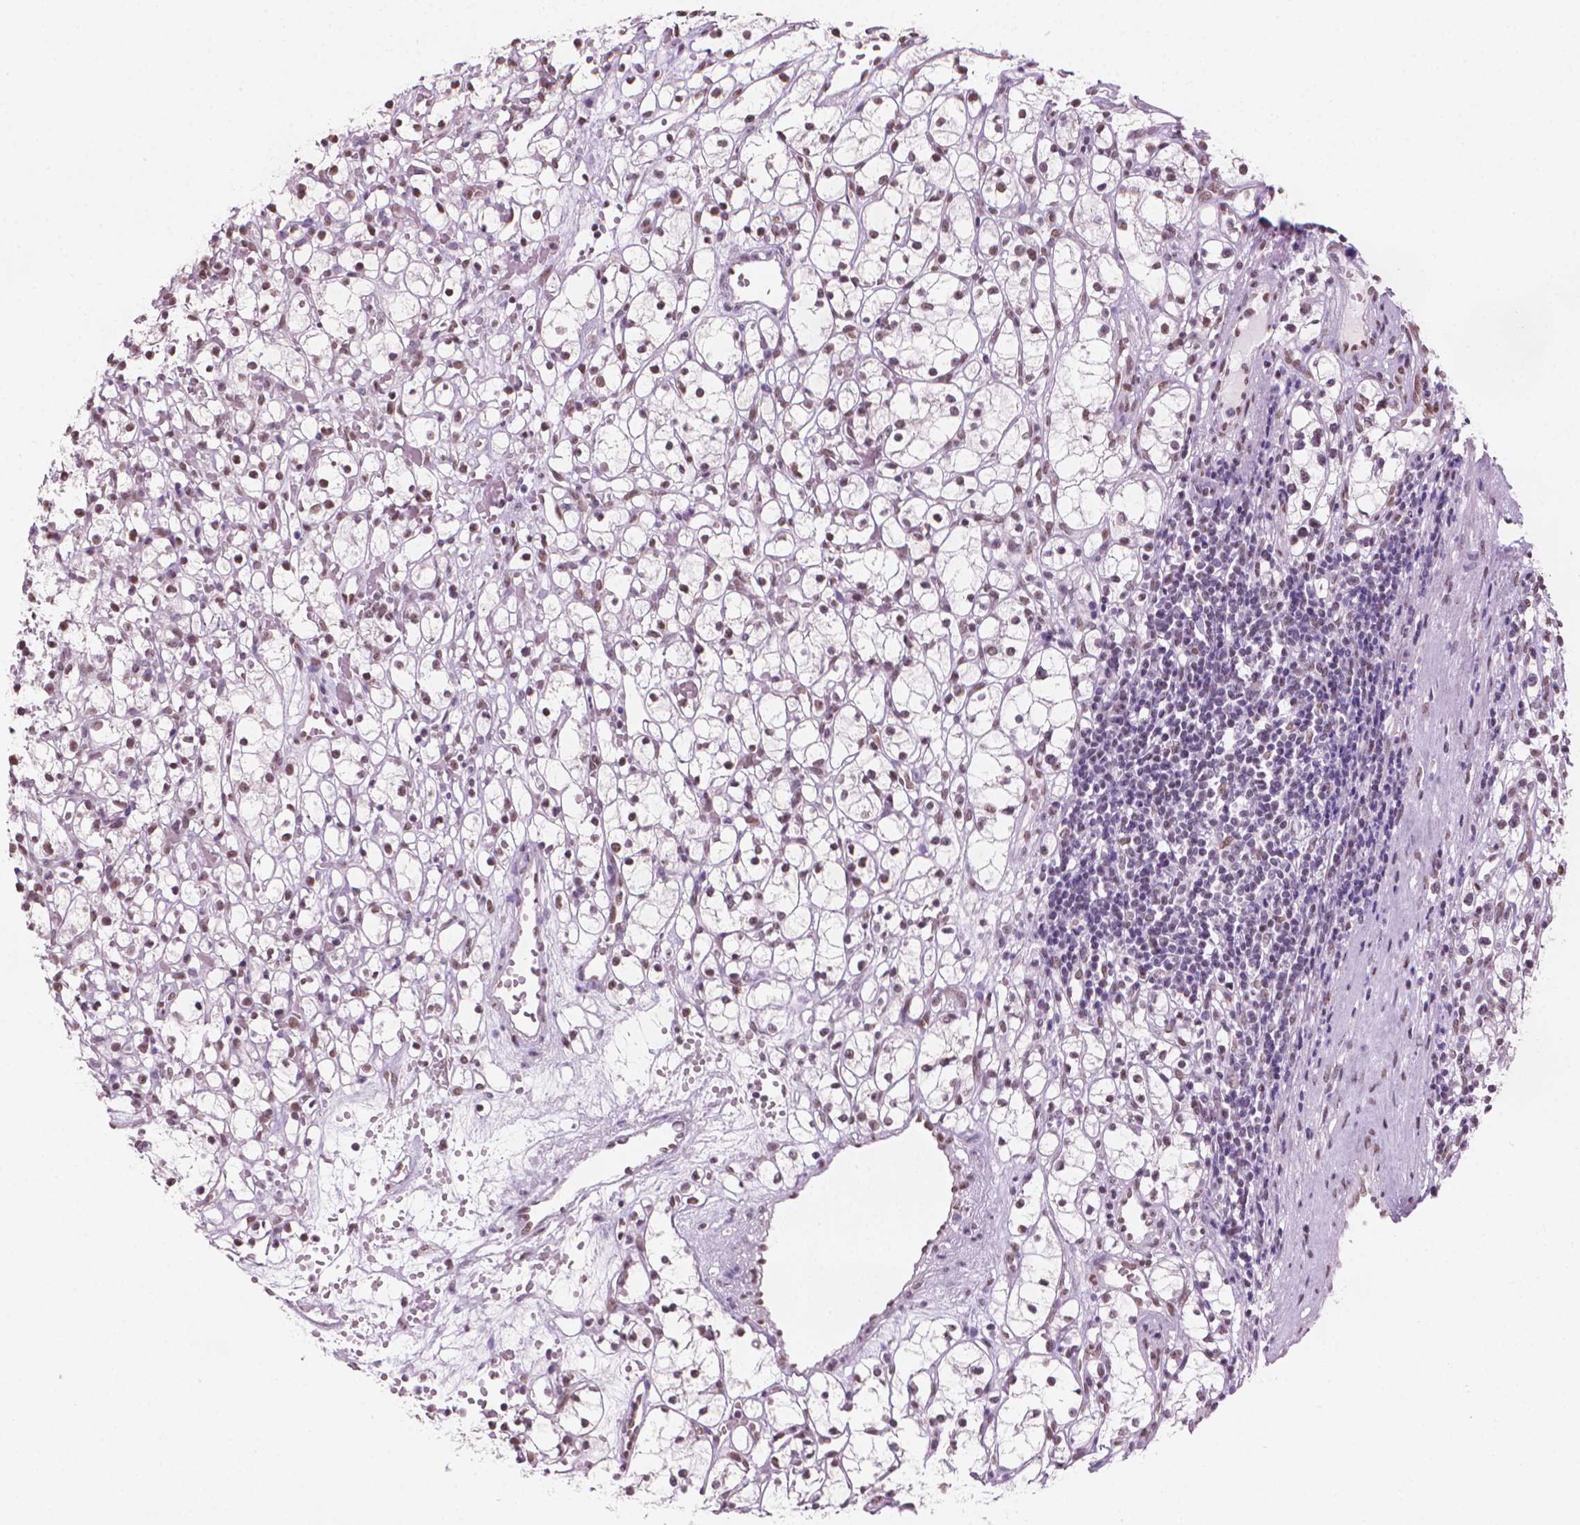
{"staining": {"intensity": "moderate", "quantity": "<25%", "location": "nuclear"}, "tissue": "renal cancer", "cell_type": "Tumor cells", "image_type": "cancer", "snomed": [{"axis": "morphology", "description": "Adenocarcinoma, NOS"}, {"axis": "topography", "description": "Kidney"}], "caption": "Immunohistochemistry histopathology image of neoplastic tissue: adenocarcinoma (renal) stained using IHC reveals low levels of moderate protein expression localized specifically in the nuclear of tumor cells, appearing as a nuclear brown color.", "gene": "PIAS2", "patient": {"sex": "female", "age": 59}}